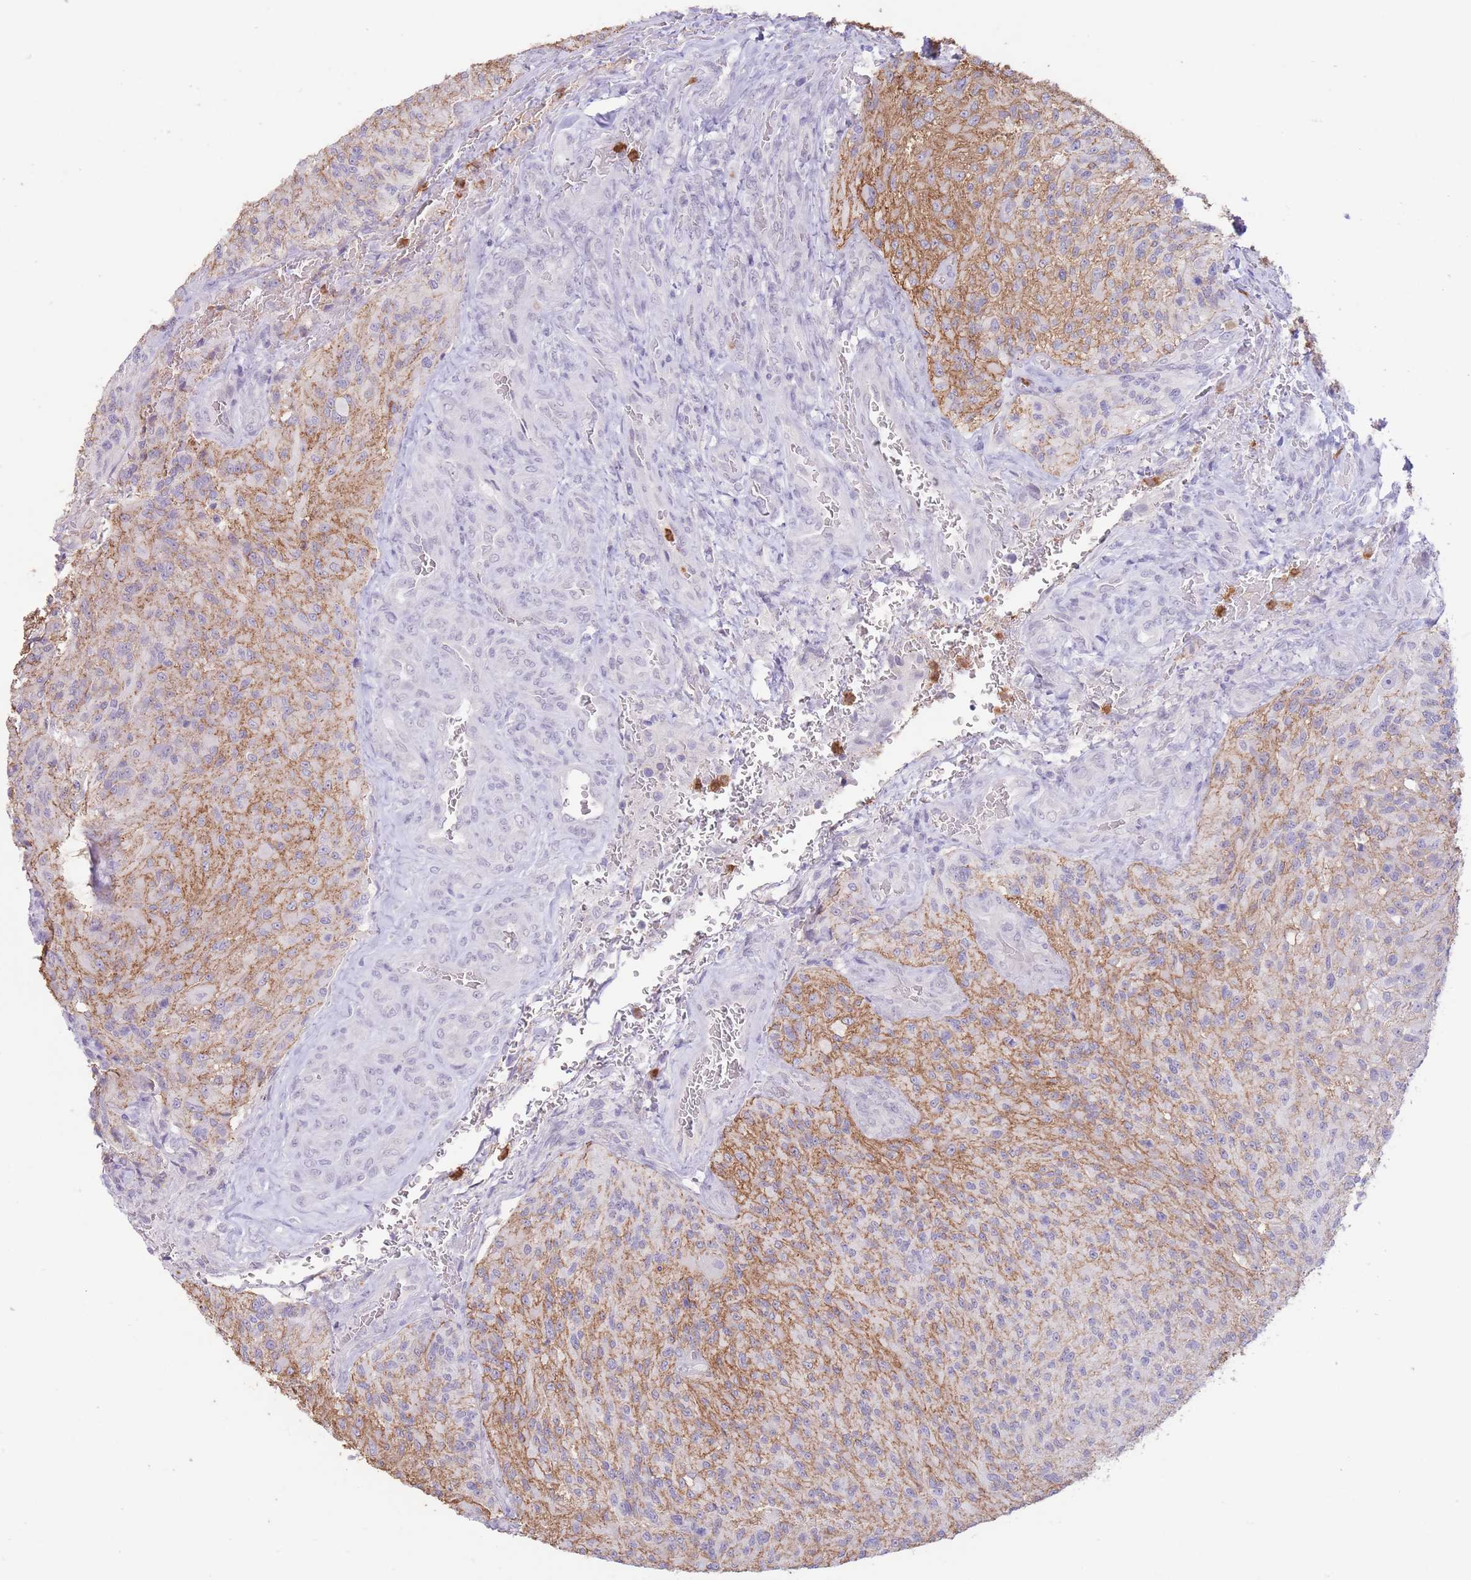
{"staining": {"intensity": "negative", "quantity": "none", "location": "none"}, "tissue": "glioma", "cell_type": "Tumor cells", "image_type": "cancer", "snomed": [{"axis": "morphology", "description": "Normal tissue, NOS"}, {"axis": "morphology", "description": "Glioma, malignant, High grade"}, {"axis": "topography", "description": "Cerebral cortex"}], "caption": "High power microscopy photomicrograph of an immunohistochemistry histopathology image of malignant glioma (high-grade), revealing no significant positivity in tumor cells. (Brightfield microscopy of DAB IHC at high magnification).", "gene": "LCLAT1", "patient": {"sex": "male", "age": 56}}